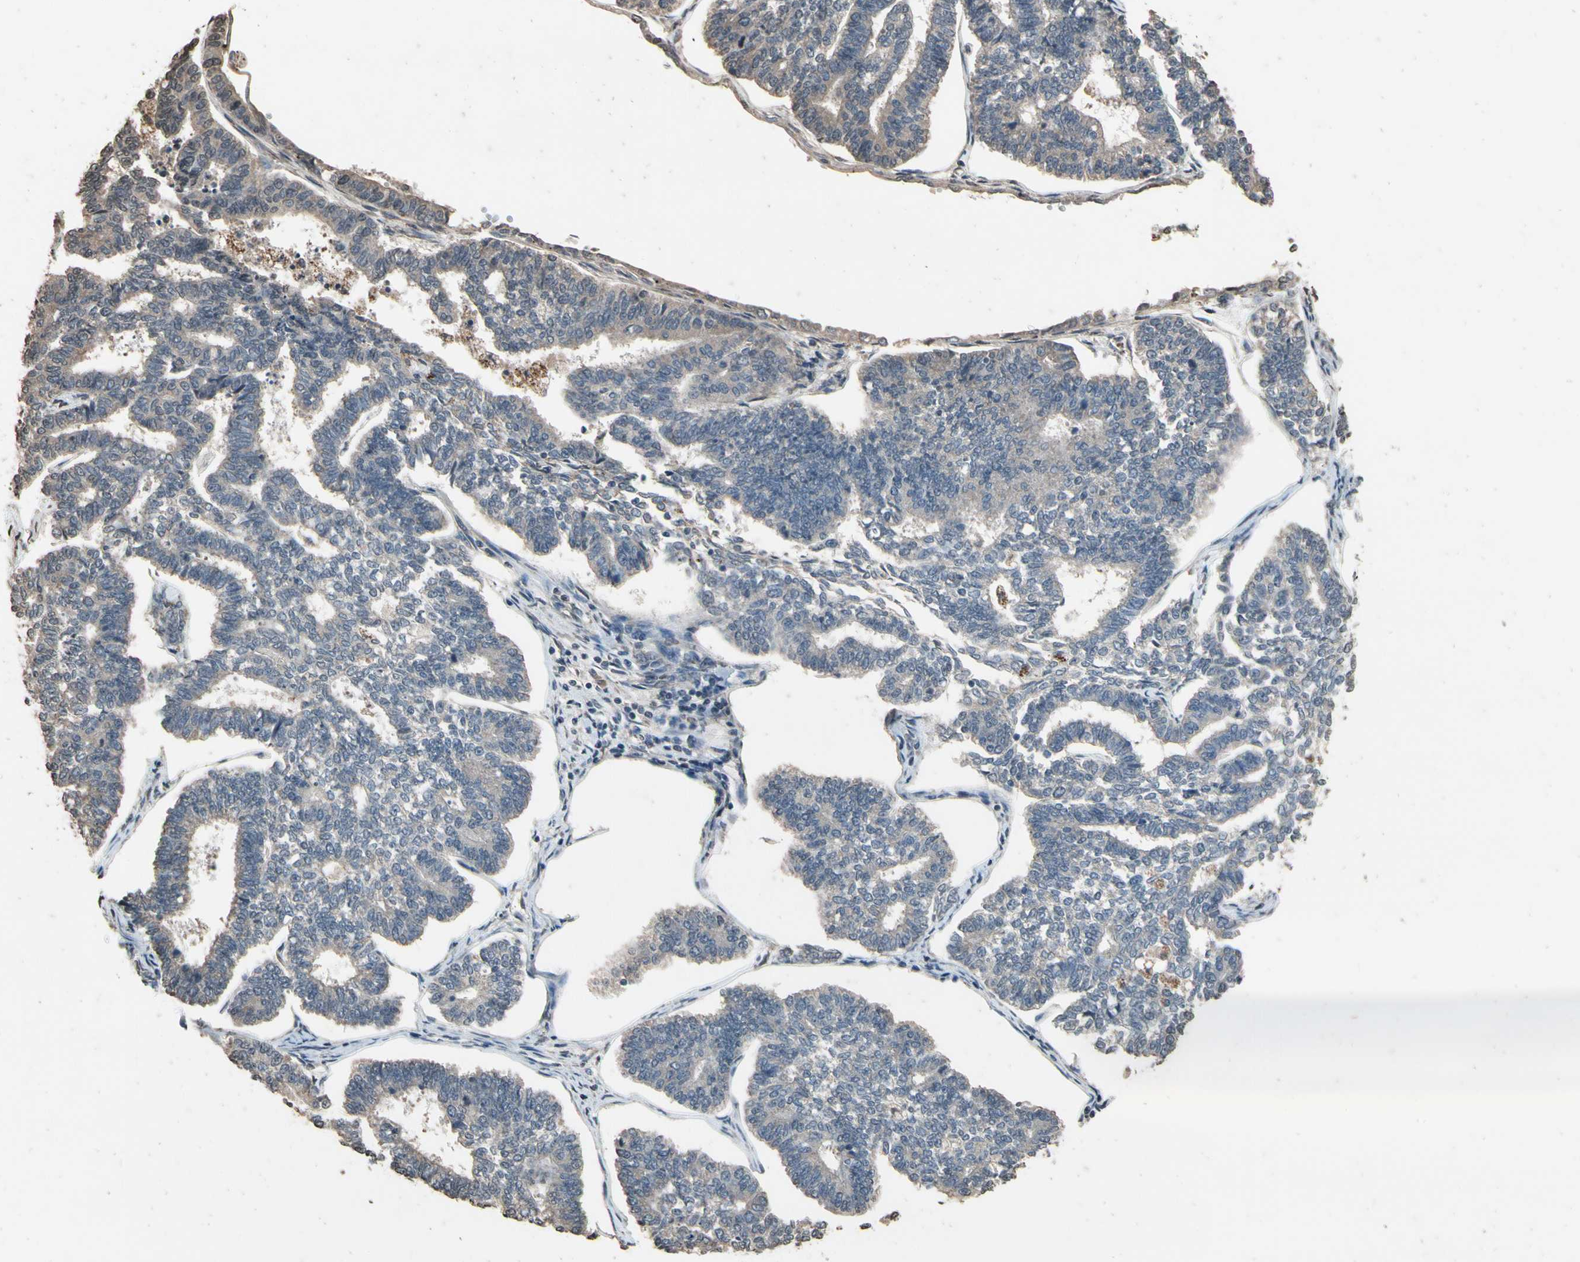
{"staining": {"intensity": "negative", "quantity": "none", "location": "none"}, "tissue": "endometrial cancer", "cell_type": "Tumor cells", "image_type": "cancer", "snomed": [{"axis": "morphology", "description": "Adenocarcinoma, NOS"}, {"axis": "topography", "description": "Endometrium"}], "caption": "A micrograph of human endometrial cancer (adenocarcinoma) is negative for staining in tumor cells.", "gene": "HIPK2", "patient": {"sex": "female", "age": 70}}